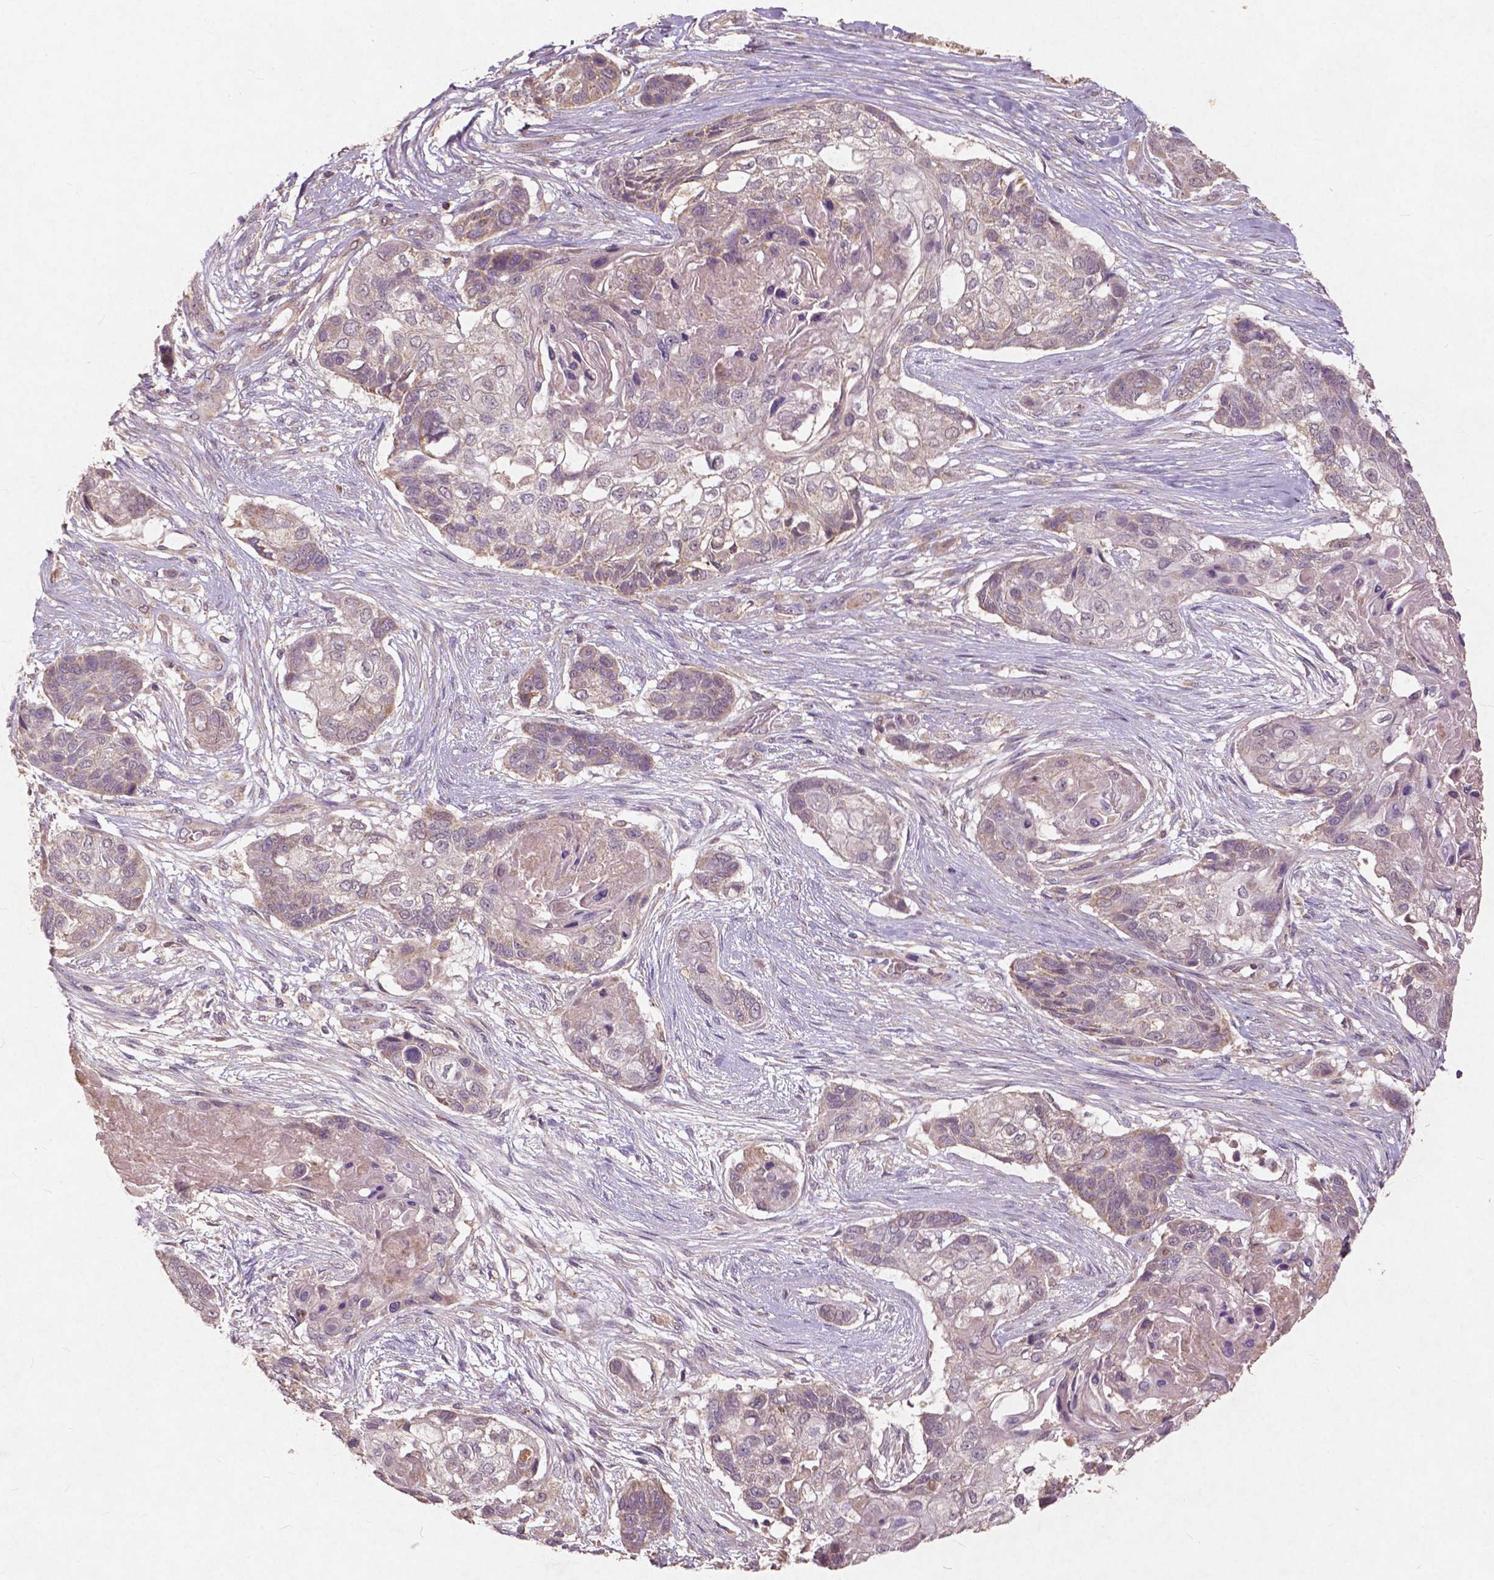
{"staining": {"intensity": "moderate", "quantity": "<25%", "location": "cytoplasmic/membranous"}, "tissue": "lung cancer", "cell_type": "Tumor cells", "image_type": "cancer", "snomed": [{"axis": "morphology", "description": "Squamous cell carcinoma, NOS"}, {"axis": "topography", "description": "Lung"}], "caption": "Protein staining by immunohistochemistry (IHC) shows moderate cytoplasmic/membranous expression in about <25% of tumor cells in lung cancer.", "gene": "ST6GALNAC5", "patient": {"sex": "male", "age": 69}}